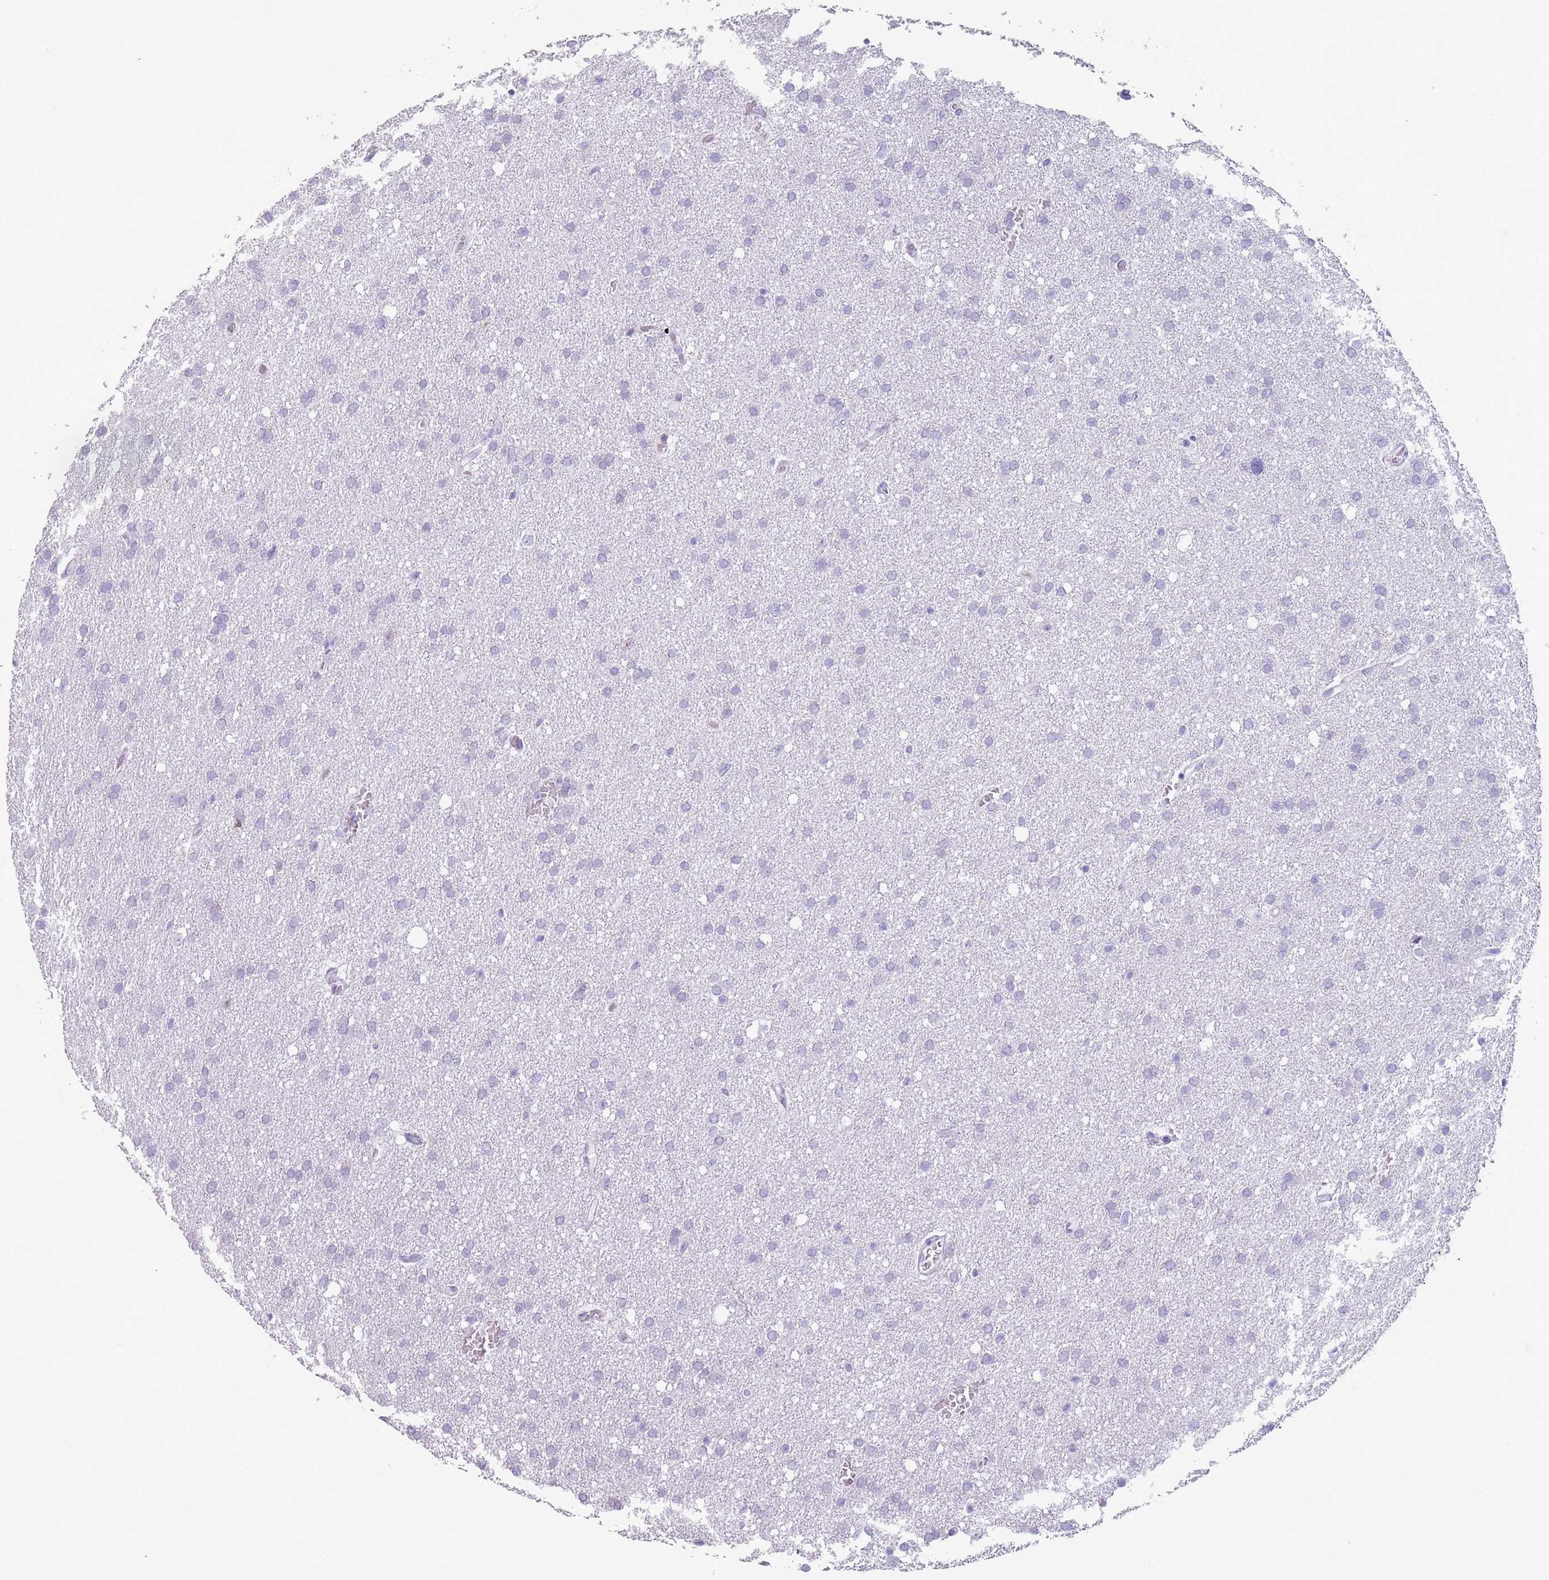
{"staining": {"intensity": "negative", "quantity": "none", "location": "none"}, "tissue": "glioma", "cell_type": "Tumor cells", "image_type": "cancer", "snomed": [{"axis": "morphology", "description": "Glioma, malignant, High grade"}, {"axis": "topography", "description": "Cerebral cortex"}], "caption": "This is an immunohistochemistry (IHC) histopathology image of human glioma. There is no staining in tumor cells.", "gene": "HYOU1", "patient": {"sex": "female", "age": 36}}